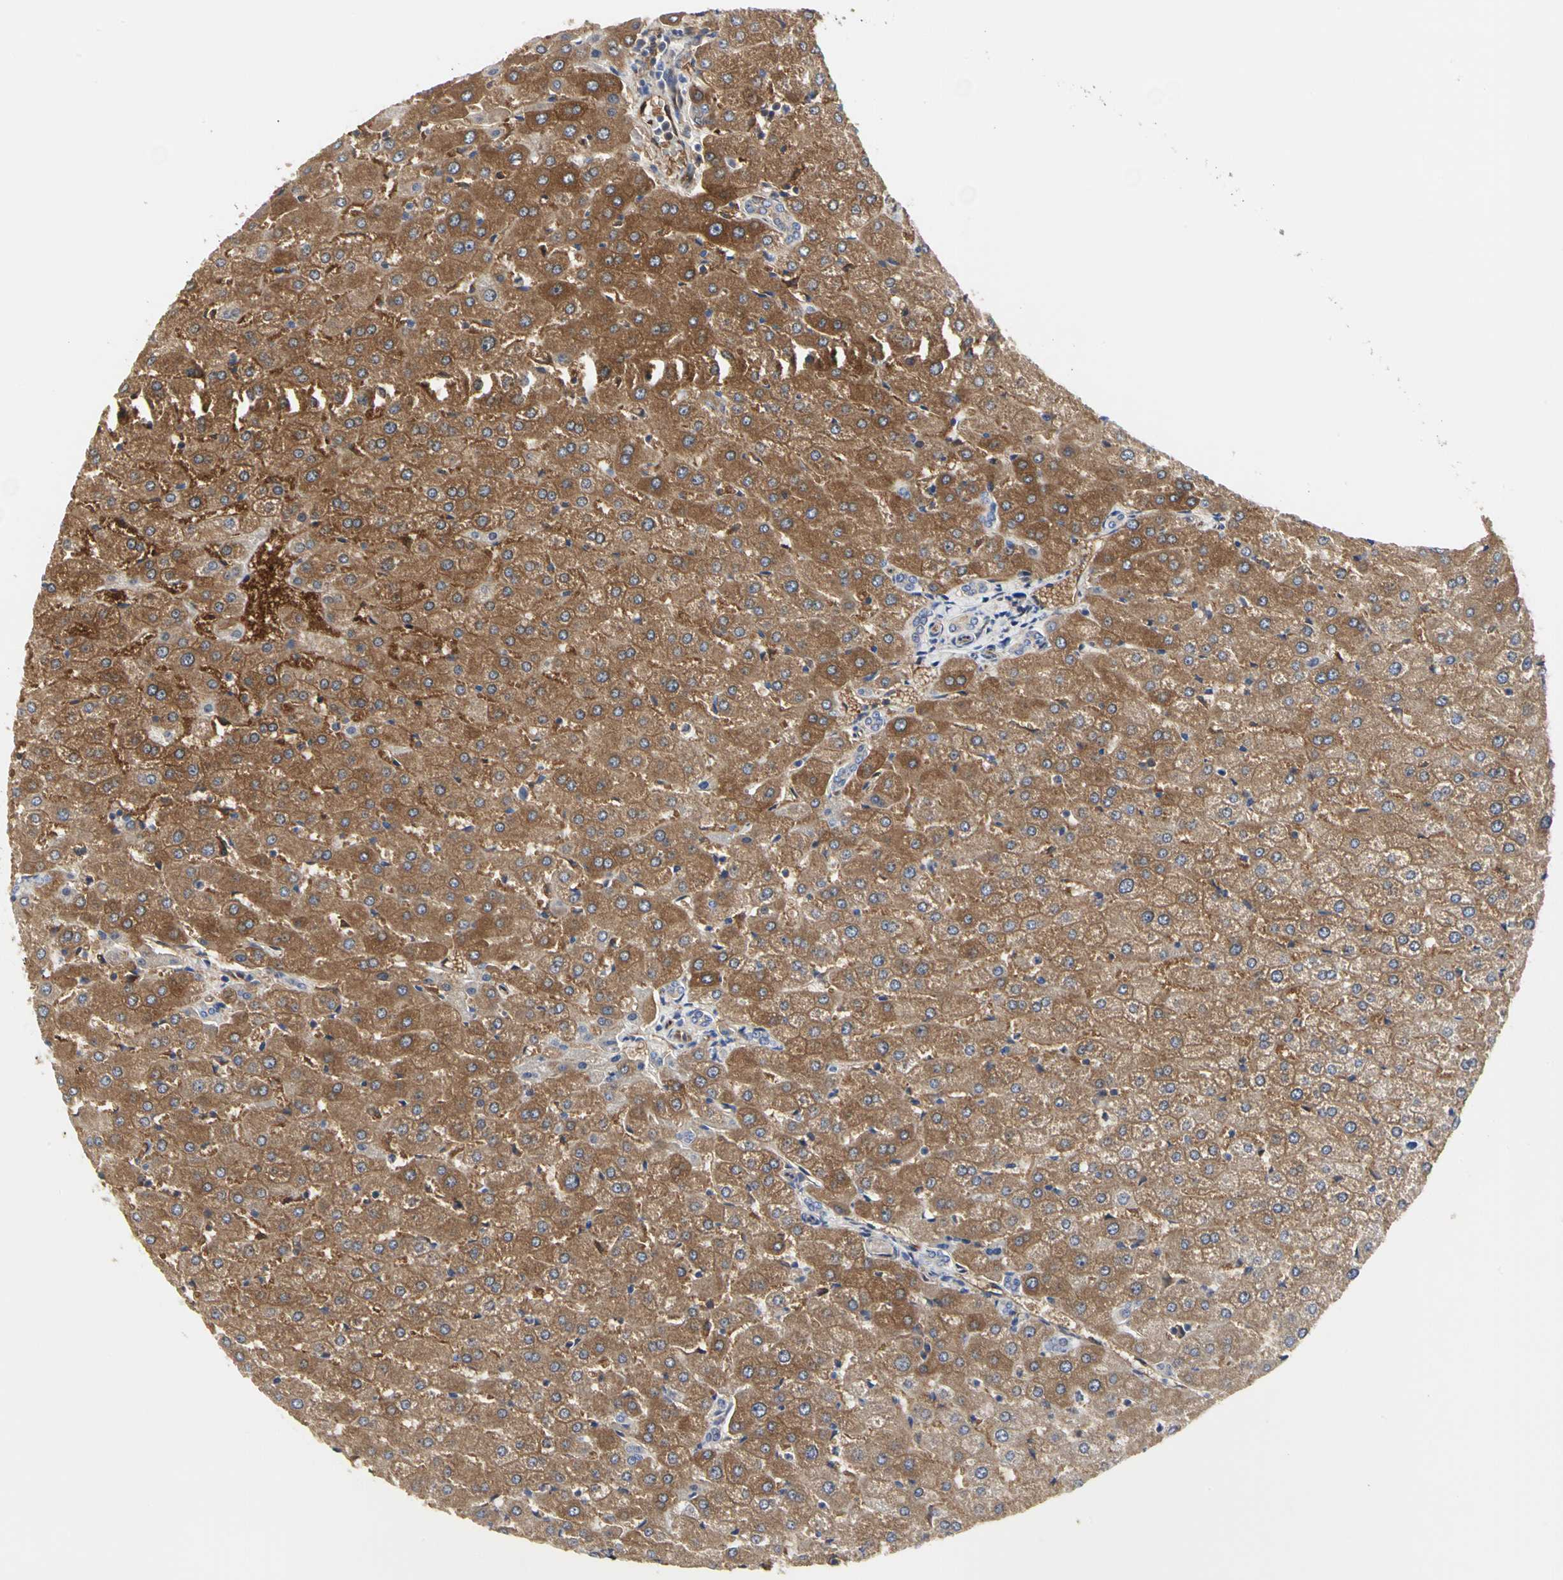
{"staining": {"intensity": "weak", "quantity": ">75%", "location": "cytoplasmic/membranous"}, "tissue": "liver", "cell_type": "Cholangiocytes", "image_type": "normal", "snomed": [{"axis": "morphology", "description": "Normal tissue, NOS"}, {"axis": "morphology", "description": "Fibrosis, NOS"}, {"axis": "topography", "description": "Liver"}], "caption": "A photomicrograph showing weak cytoplasmic/membranous staining in about >75% of cholangiocytes in benign liver, as visualized by brown immunohistochemical staining.", "gene": "C3orf52", "patient": {"sex": "female", "age": 29}}